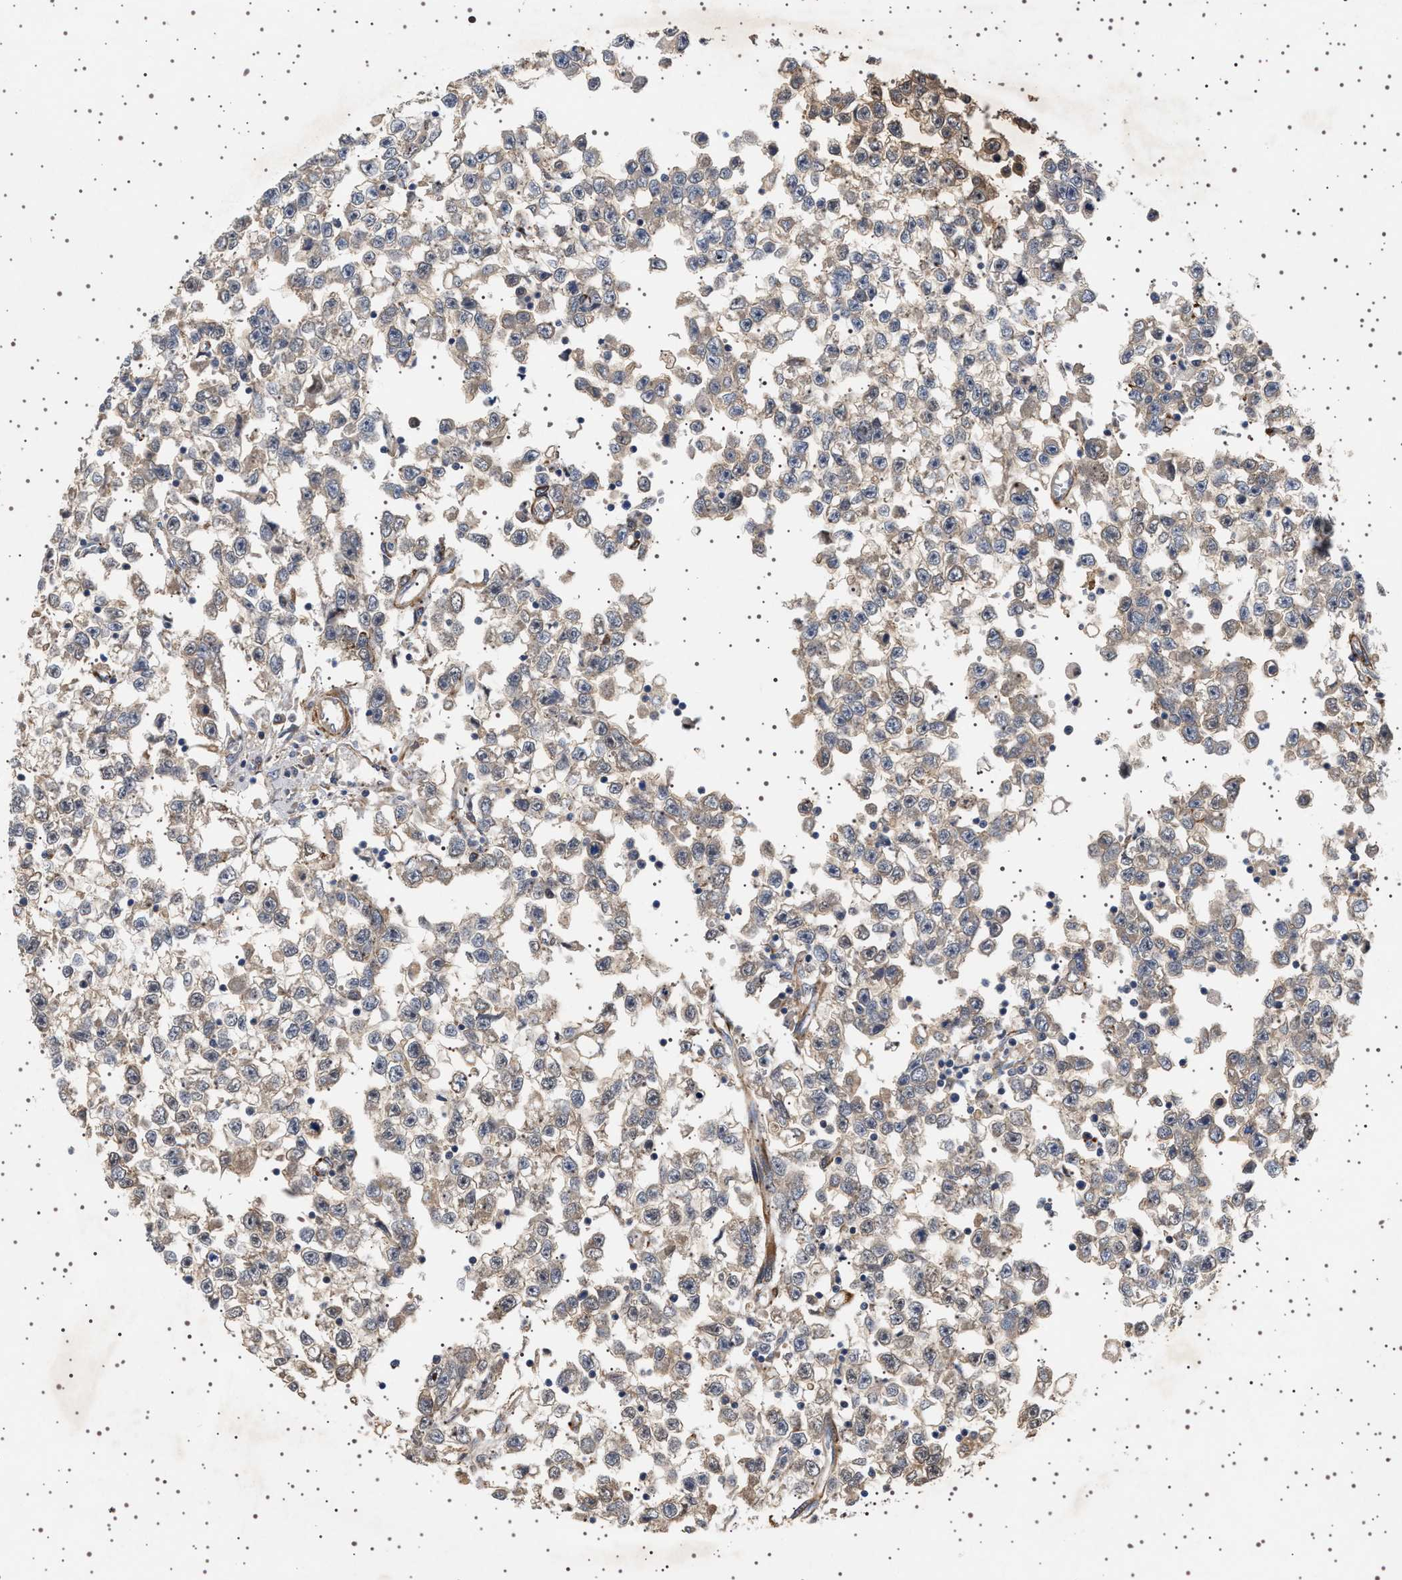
{"staining": {"intensity": "weak", "quantity": "<25%", "location": "cytoplasmic/membranous"}, "tissue": "testis cancer", "cell_type": "Tumor cells", "image_type": "cancer", "snomed": [{"axis": "morphology", "description": "Seminoma, NOS"}, {"axis": "morphology", "description": "Carcinoma, Embryonal, NOS"}, {"axis": "topography", "description": "Testis"}], "caption": "This image is of testis cancer (seminoma) stained with immunohistochemistry (IHC) to label a protein in brown with the nuclei are counter-stained blue. There is no positivity in tumor cells.", "gene": "GUCY1B1", "patient": {"sex": "male", "age": 51}}